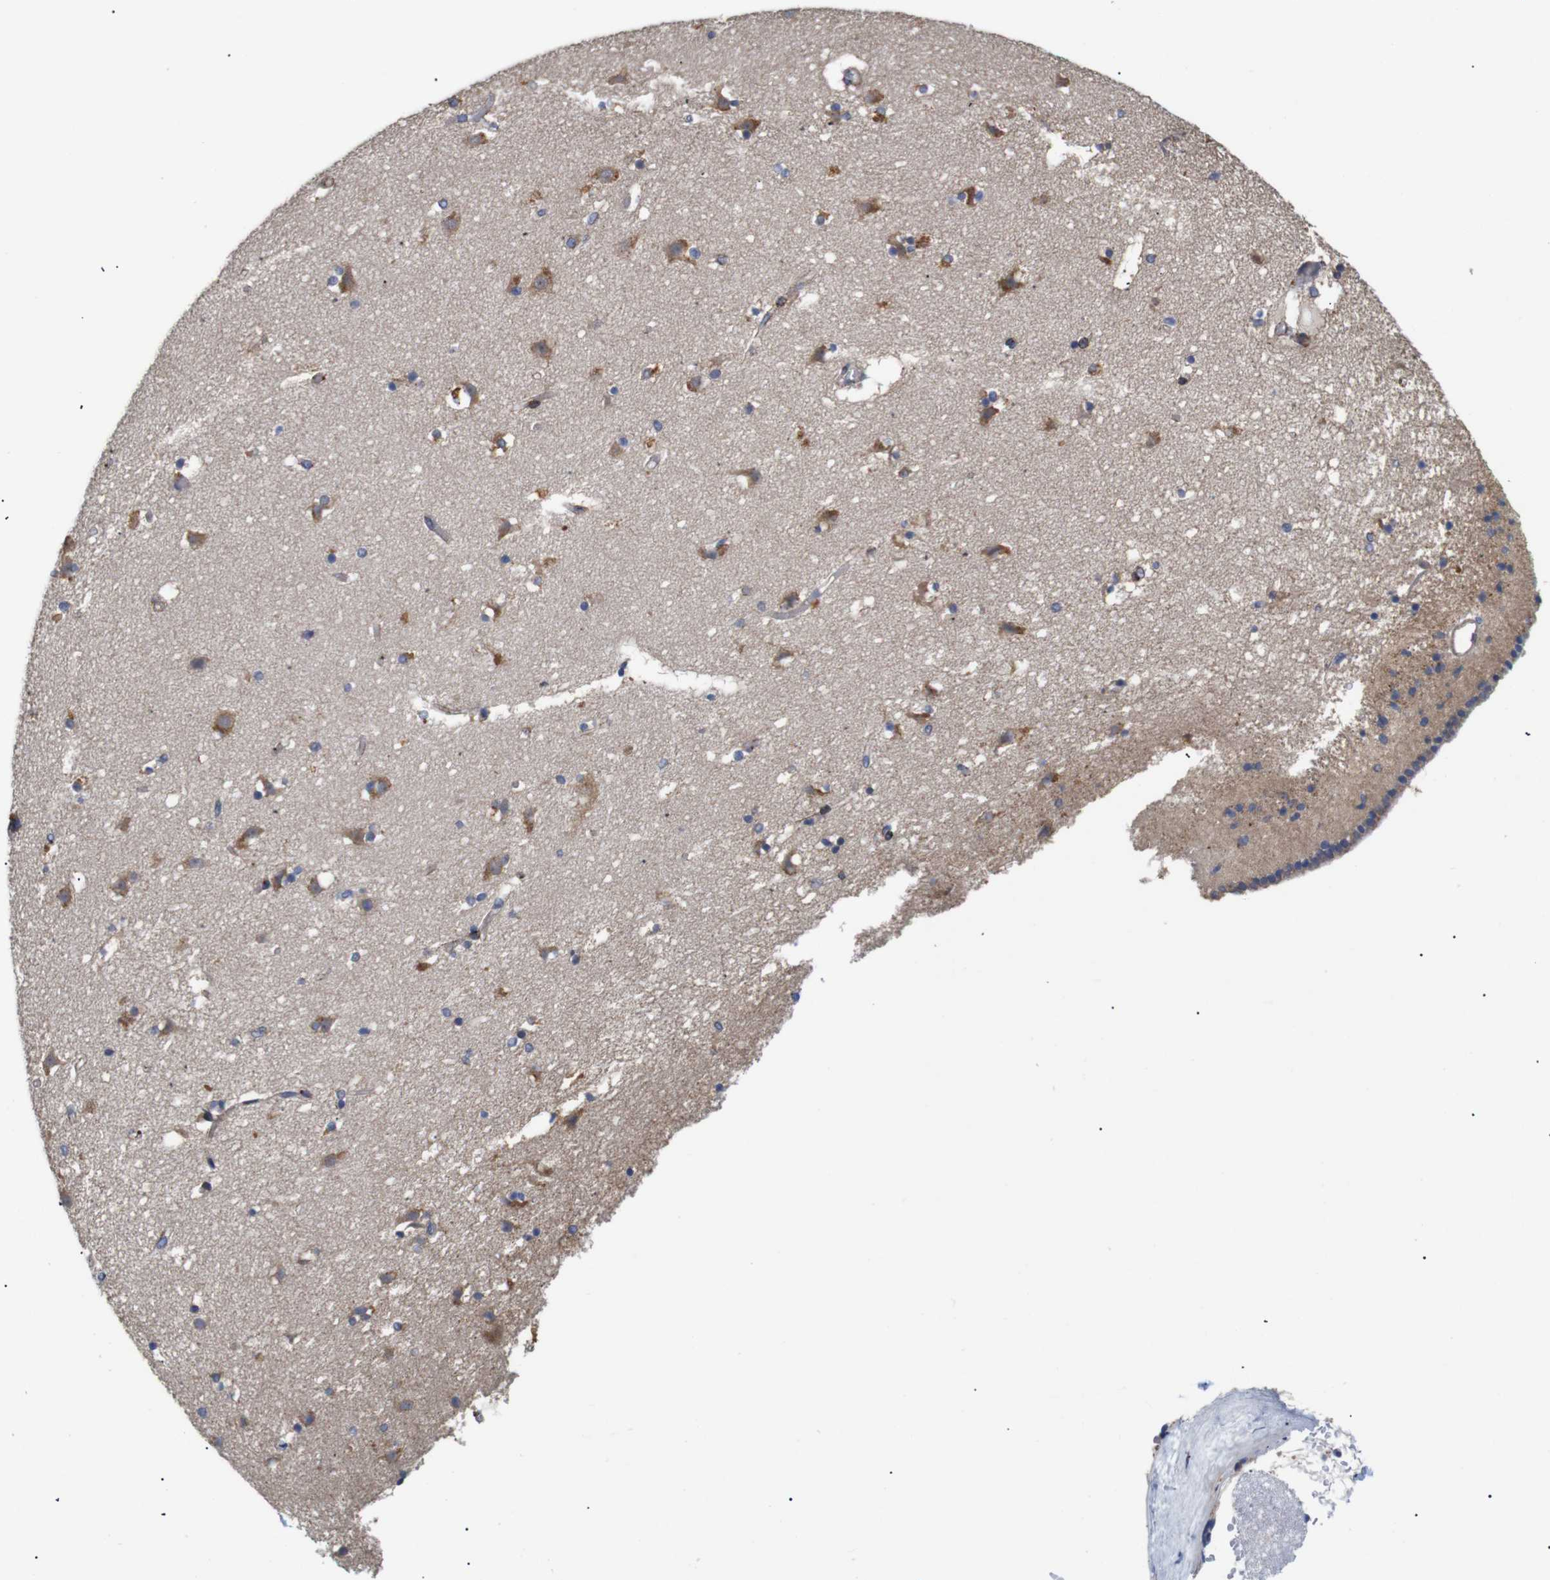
{"staining": {"intensity": "strong", "quantity": "25%-75%", "location": "cytoplasmic/membranous"}, "tissue": "caudate", "cell_type": "Glial cells", "image_type": "normal", "snomed": [{"axis": "morphology", "description": "Normal tissue, NOS"}, {"axis": "topography", "description": "Lateral ventricle wall"}], "caption": "Immunohistochemical staining of normal human caudate shows strong cytoplasmic/membranous protein staining in about 25%-75% of glial cells.", "gene": "SPRY3", "patient": {"sex": "male", "age": 45}}